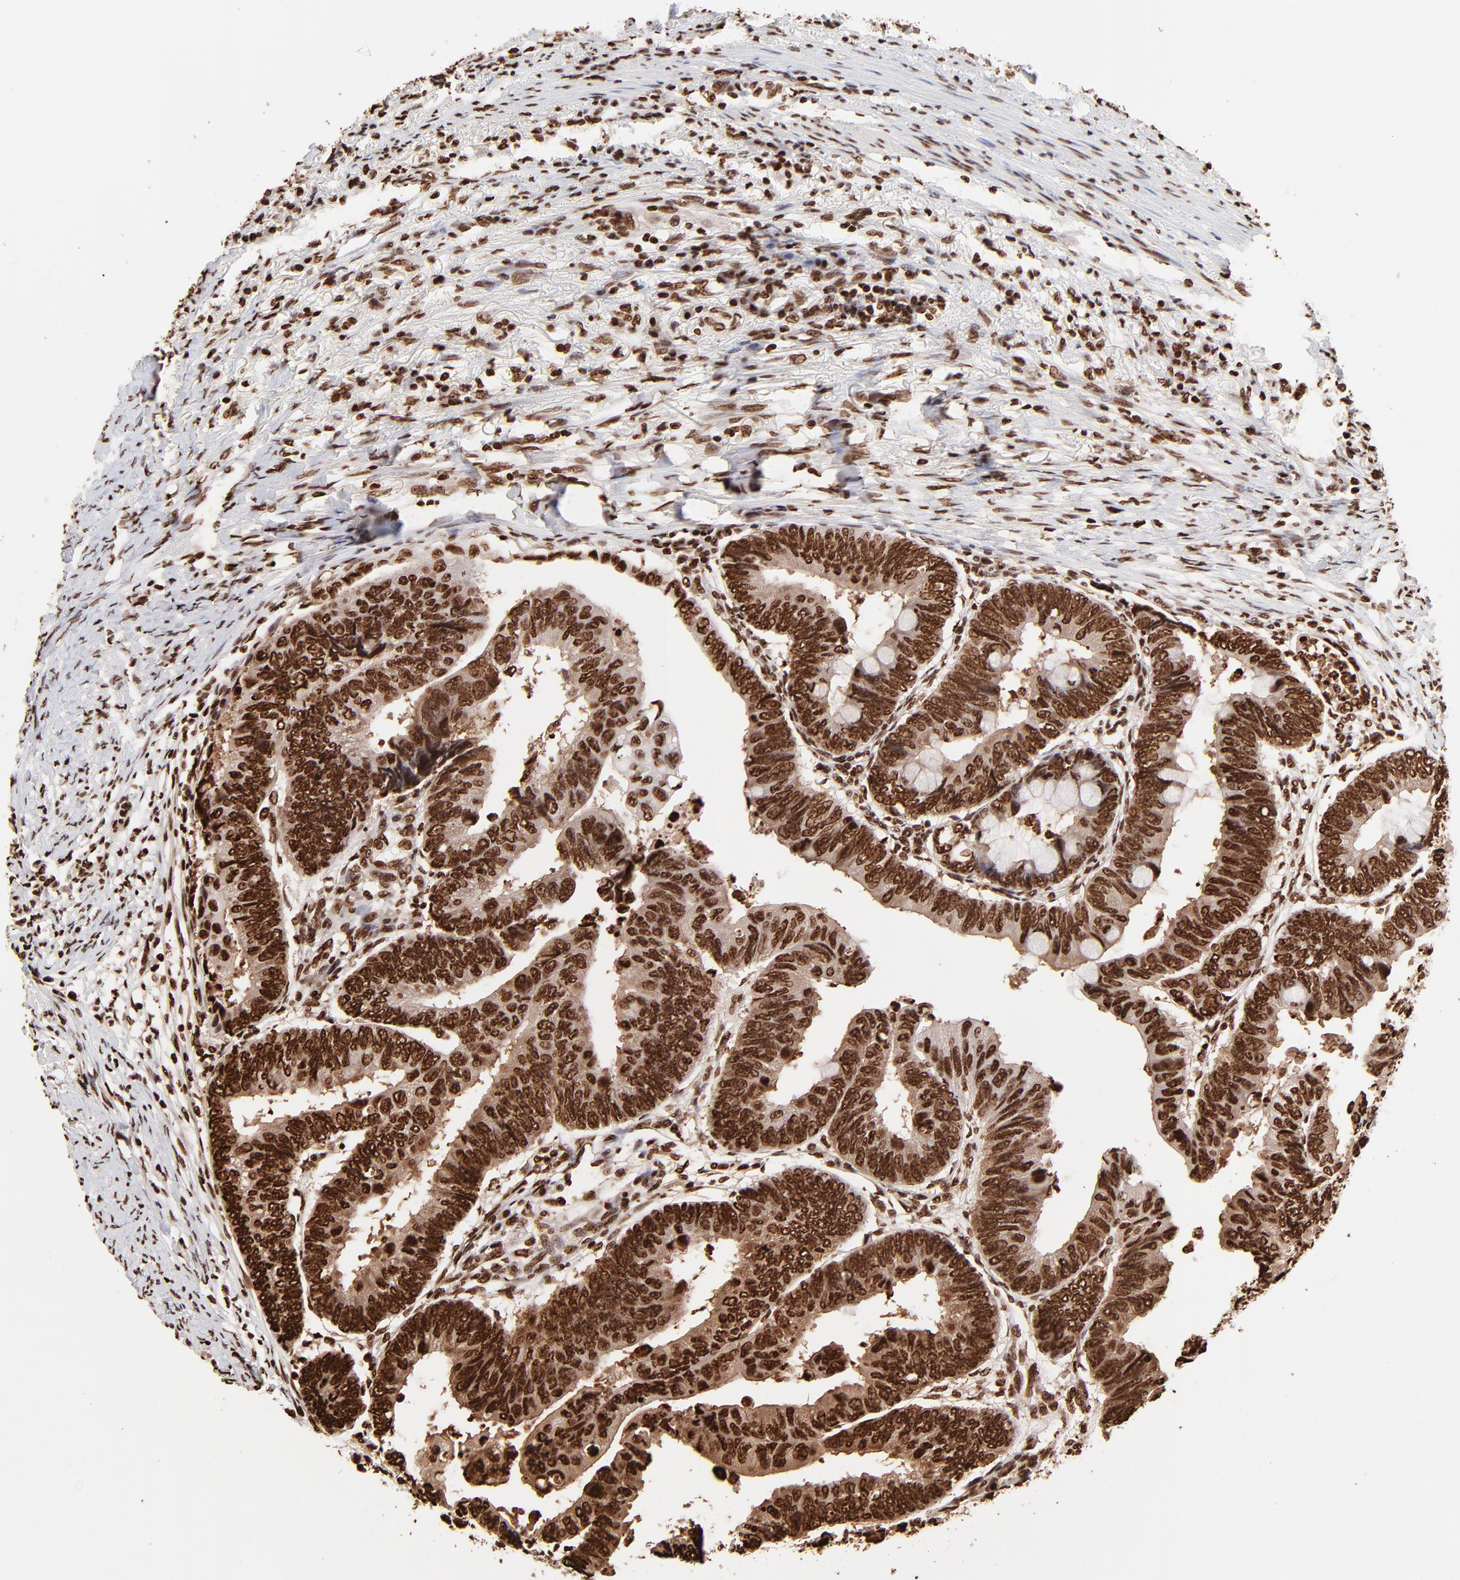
{"staining": {"intensity": "strong", "quantity": ">75%", "location": "cytoplasmic/membranous,nuclear"}, "tissue": "colorectal cancer", "cell_type": "Tumor cells", "image_type": "cancer", "snomed": [{"axis": "morphology", "description": "Normal tissue, NOS"}, {"axis": "morphology", "description": "Adenocarcinoma, NOS"}, {"axis": "topography", "description": "Rectum"}, {"axis": "topography", "description": "Peripheral nerve tissue"}], "caption": "The micrograph reveals a brown stain indicating the presence of a protein in the cytoplasmic/membranous and nuclear of tumor cells in adenocarcinoma (colorectal).", "gene": "ZNF544", "patient": {"sex": "male", "age": 92}}